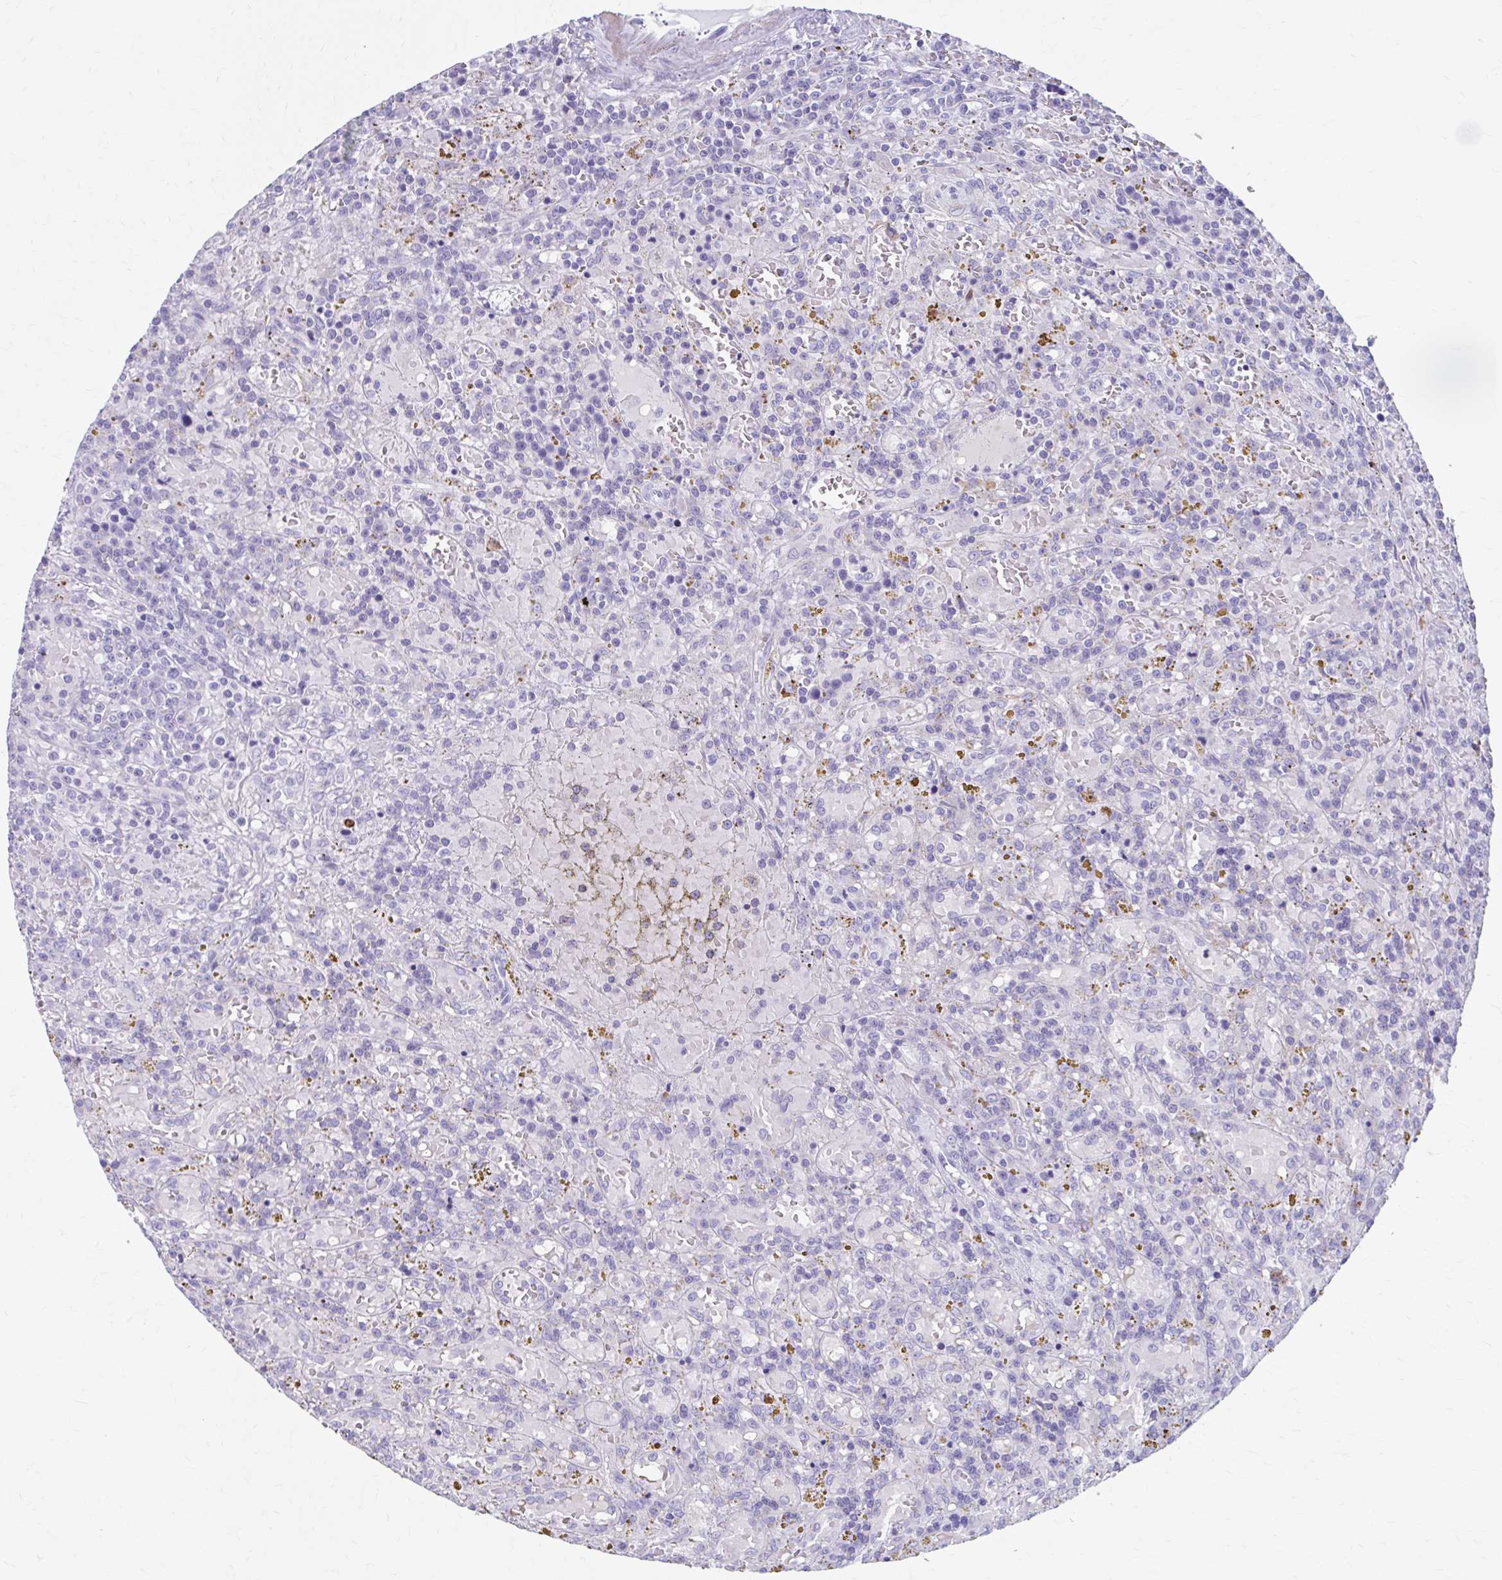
{"staining": {"intensity": "negative", "quantity": "none", "location": "none"}, "tissue": "lymphoma", "cell_type": "Tumor cells", "image_type": "cancer", "snomed": [{"axis": "morphology", "description": "Malignant lymphoma, non-Hodgkin's type, Low grade"}, {"axis": "topography", "description": "Spleen"}], "caption": "Immunohistochemistry (IHC) histopathology image of neoplastic tissue: malignant lymphoma, non-Hodgkin's type (low-grade) stained with DAB exhibits no significant protein staining in tumor cells.", "gene": "KCNE2", "patient": {"sex": "female", "age": 65}}